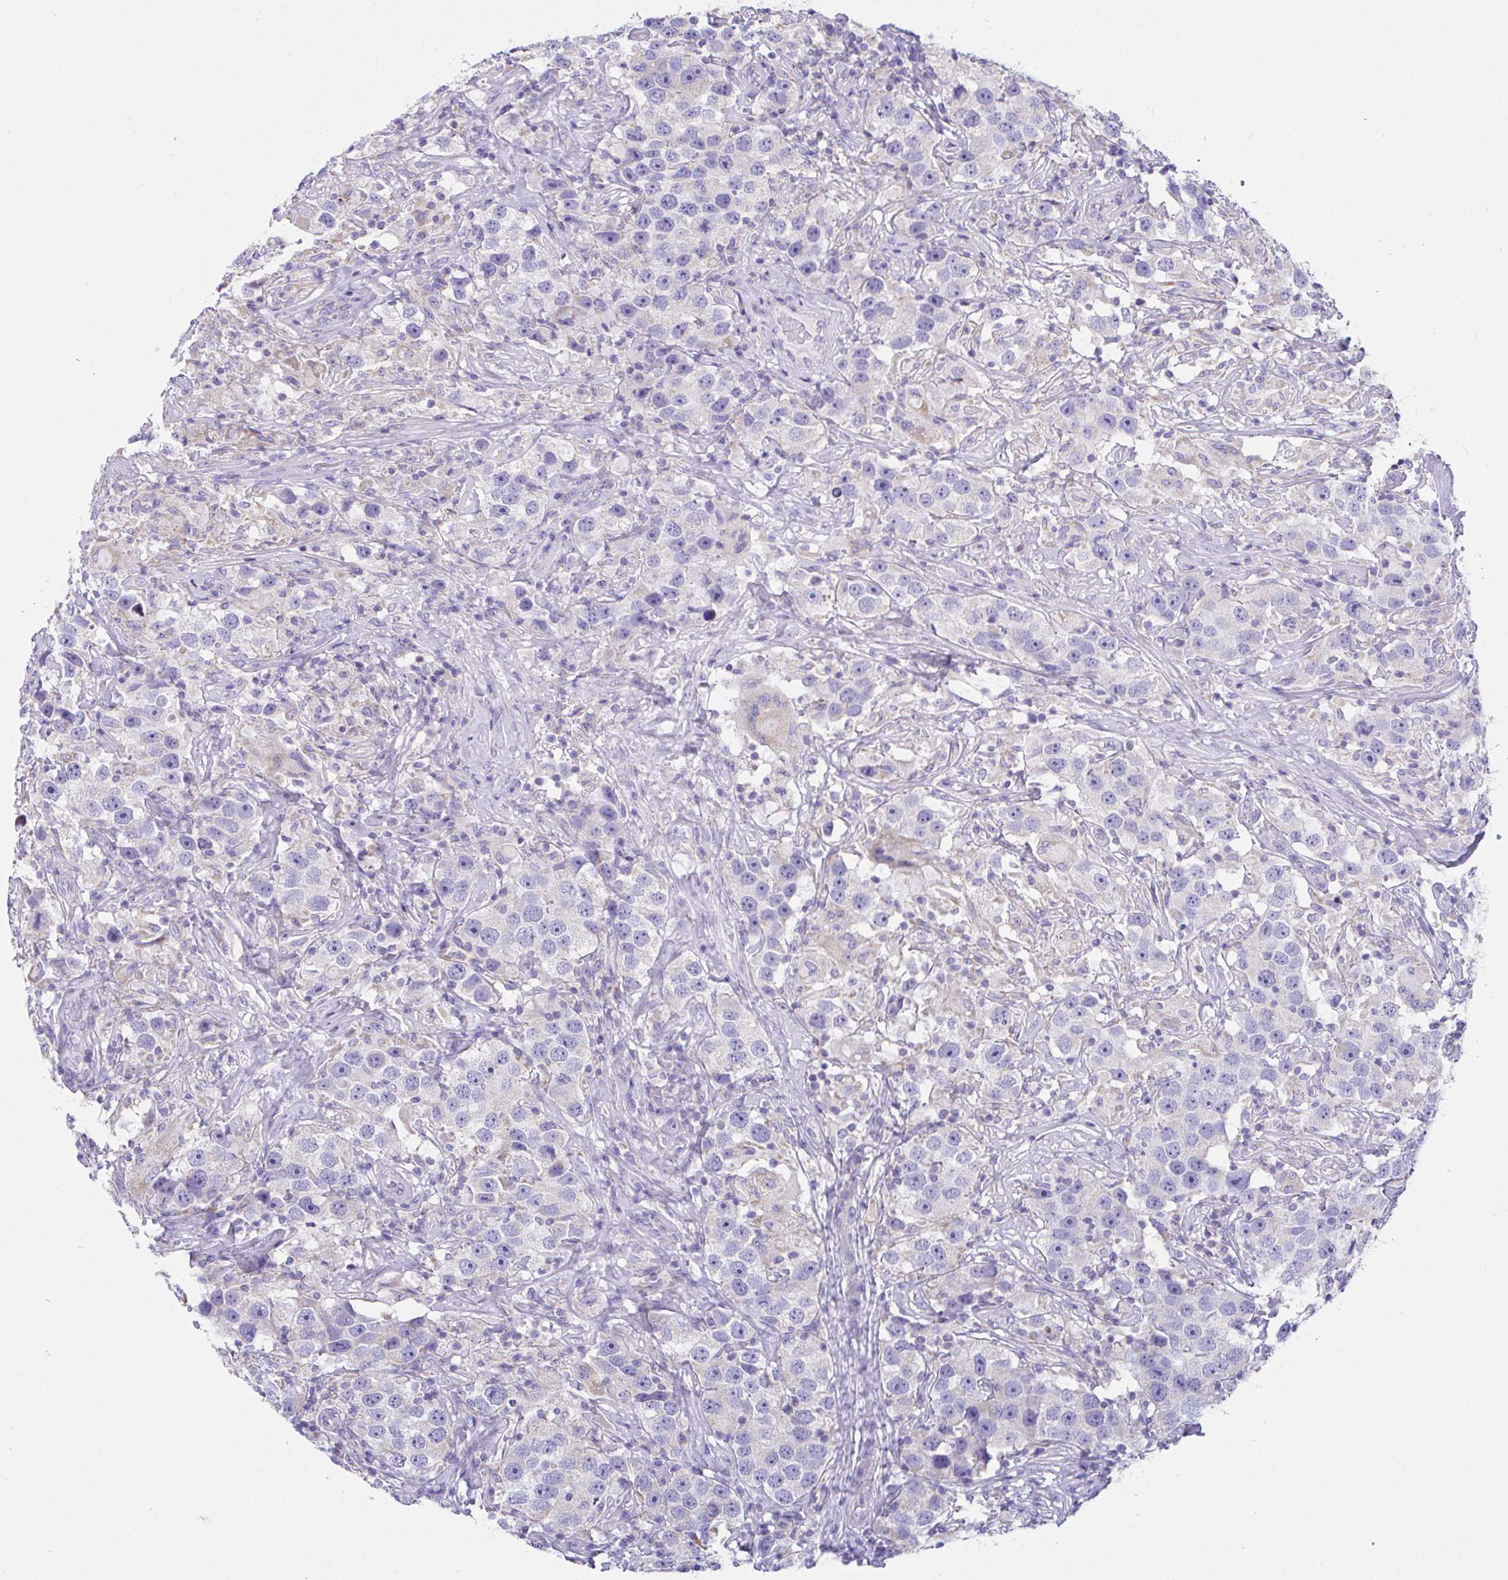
{"staining": {"intensity": "negative", "quantity": "none", "location": "none"}, "tissue": "testis cancer", "cell_type": "Tumor cells", "image_type": "cancer", "snomed": [{"axis": "morphology", "description": "Seminoma, NOS"}, {"axis": "topography", "description": "Testis"}], "caption": "Immunohistochemistry (IHC) histopathology image of neoplastic tissue: human testis cancer (seminoma) stained with DAB shows no significant protein expression in tumor cells. Nuclei are stained in blue.", "gene": "NLRP8", "patient": {"sex": "male", "age": 49}}